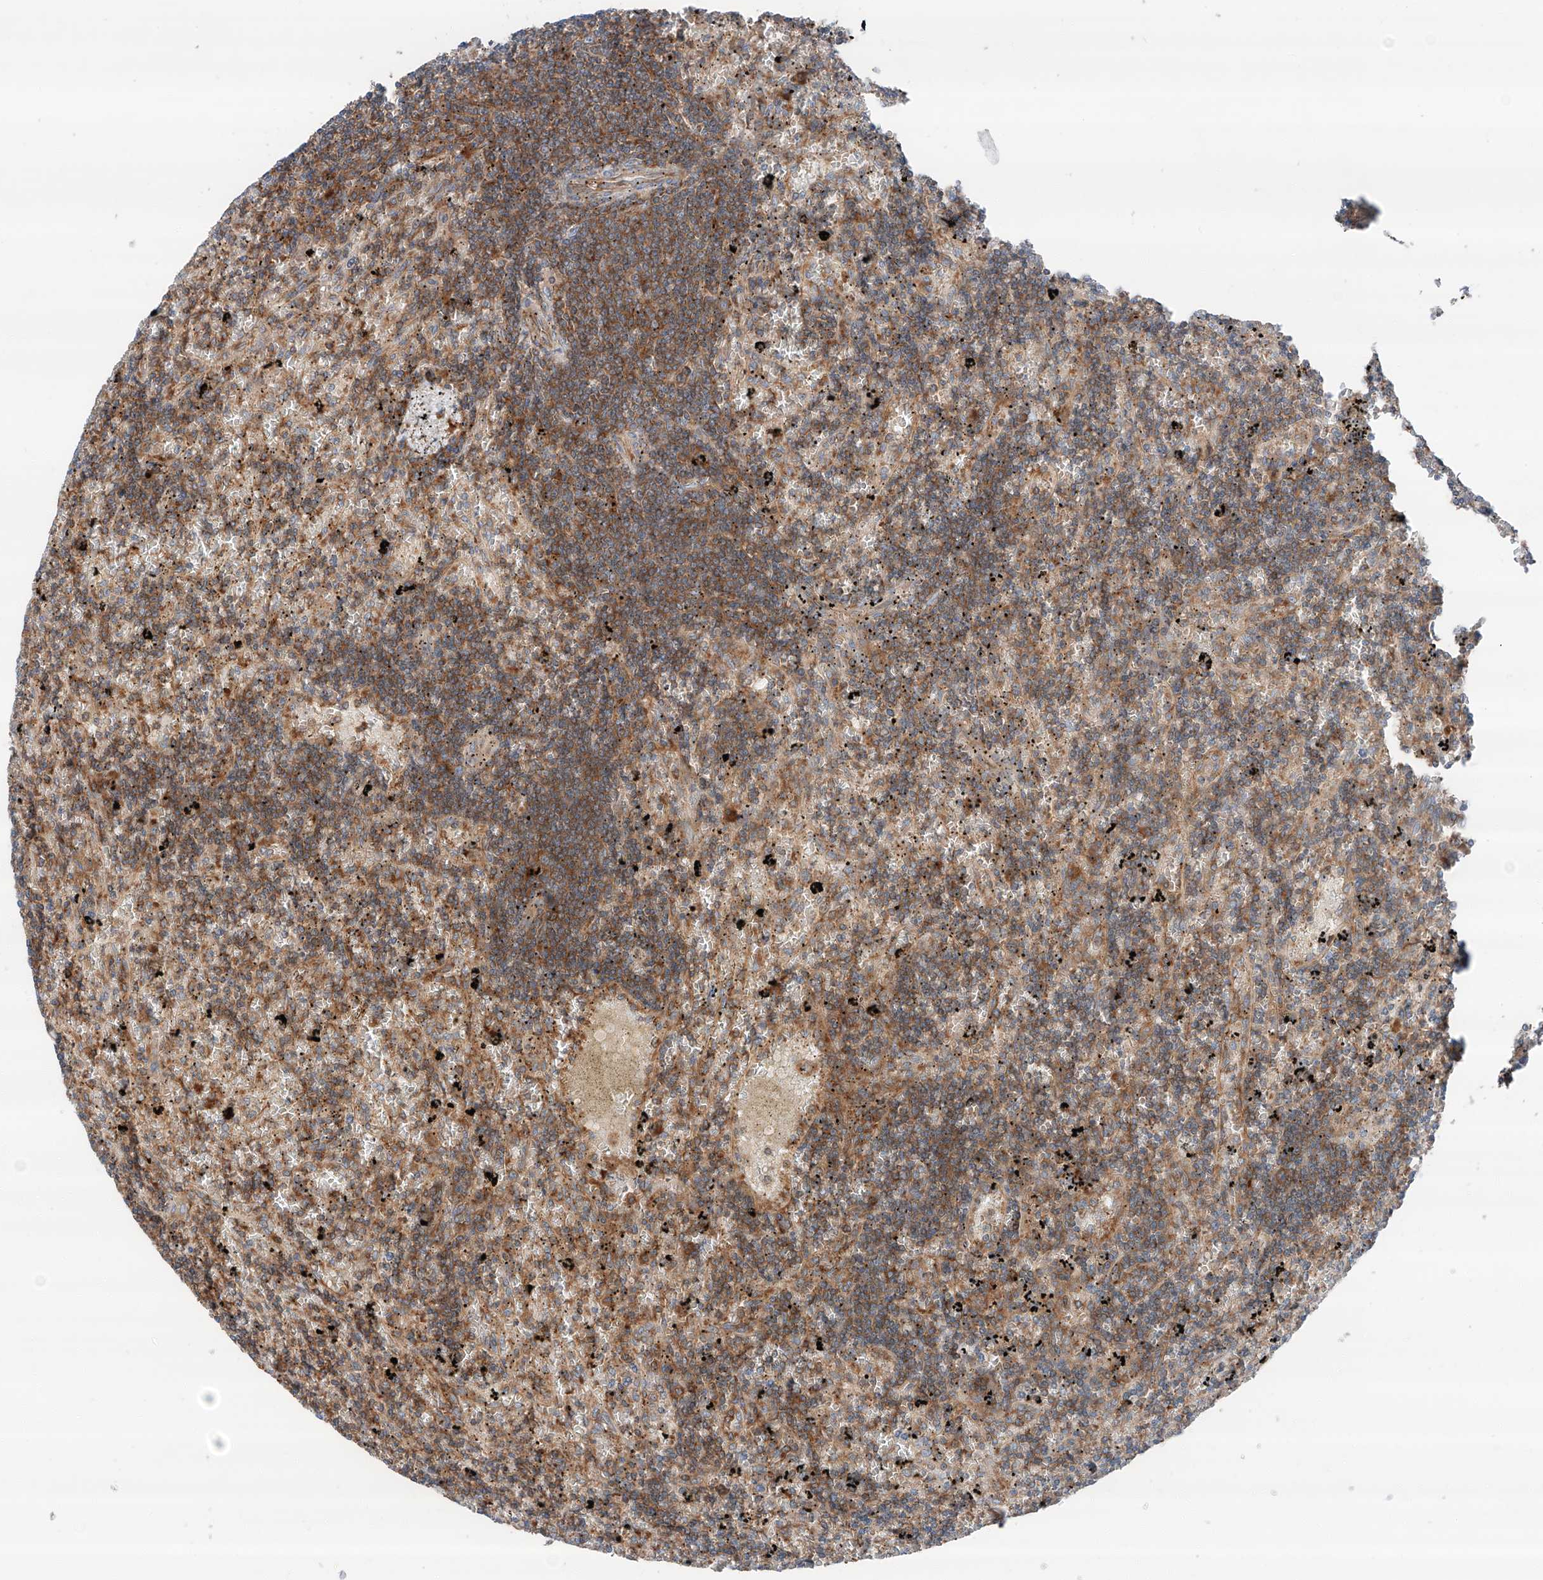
{"staining": {"intensity": "moderate", "quantity": "25%-75%", "location": "cytoplasmic/membranous"}, "tissue": "lymphoma", "cell_type": "Tumor cells", "image_type": "cancer", "snomed": [{"axis": "morphology", "description": "Malignant lymphoma, non-Hodgkin's type, Low grade"}, {"axis": "topography", "description": "Spleen"}], "caption": "Malignant lymphoma, non-Hodgkin's type (low-grade) stained for a protein (brown) shows moderate cytoplasmic/membranous positive expression in approximately 25%-75% of tumor cells.", "gene": "ZC3H15", "patient": {"sex": "male", "age": 76}}